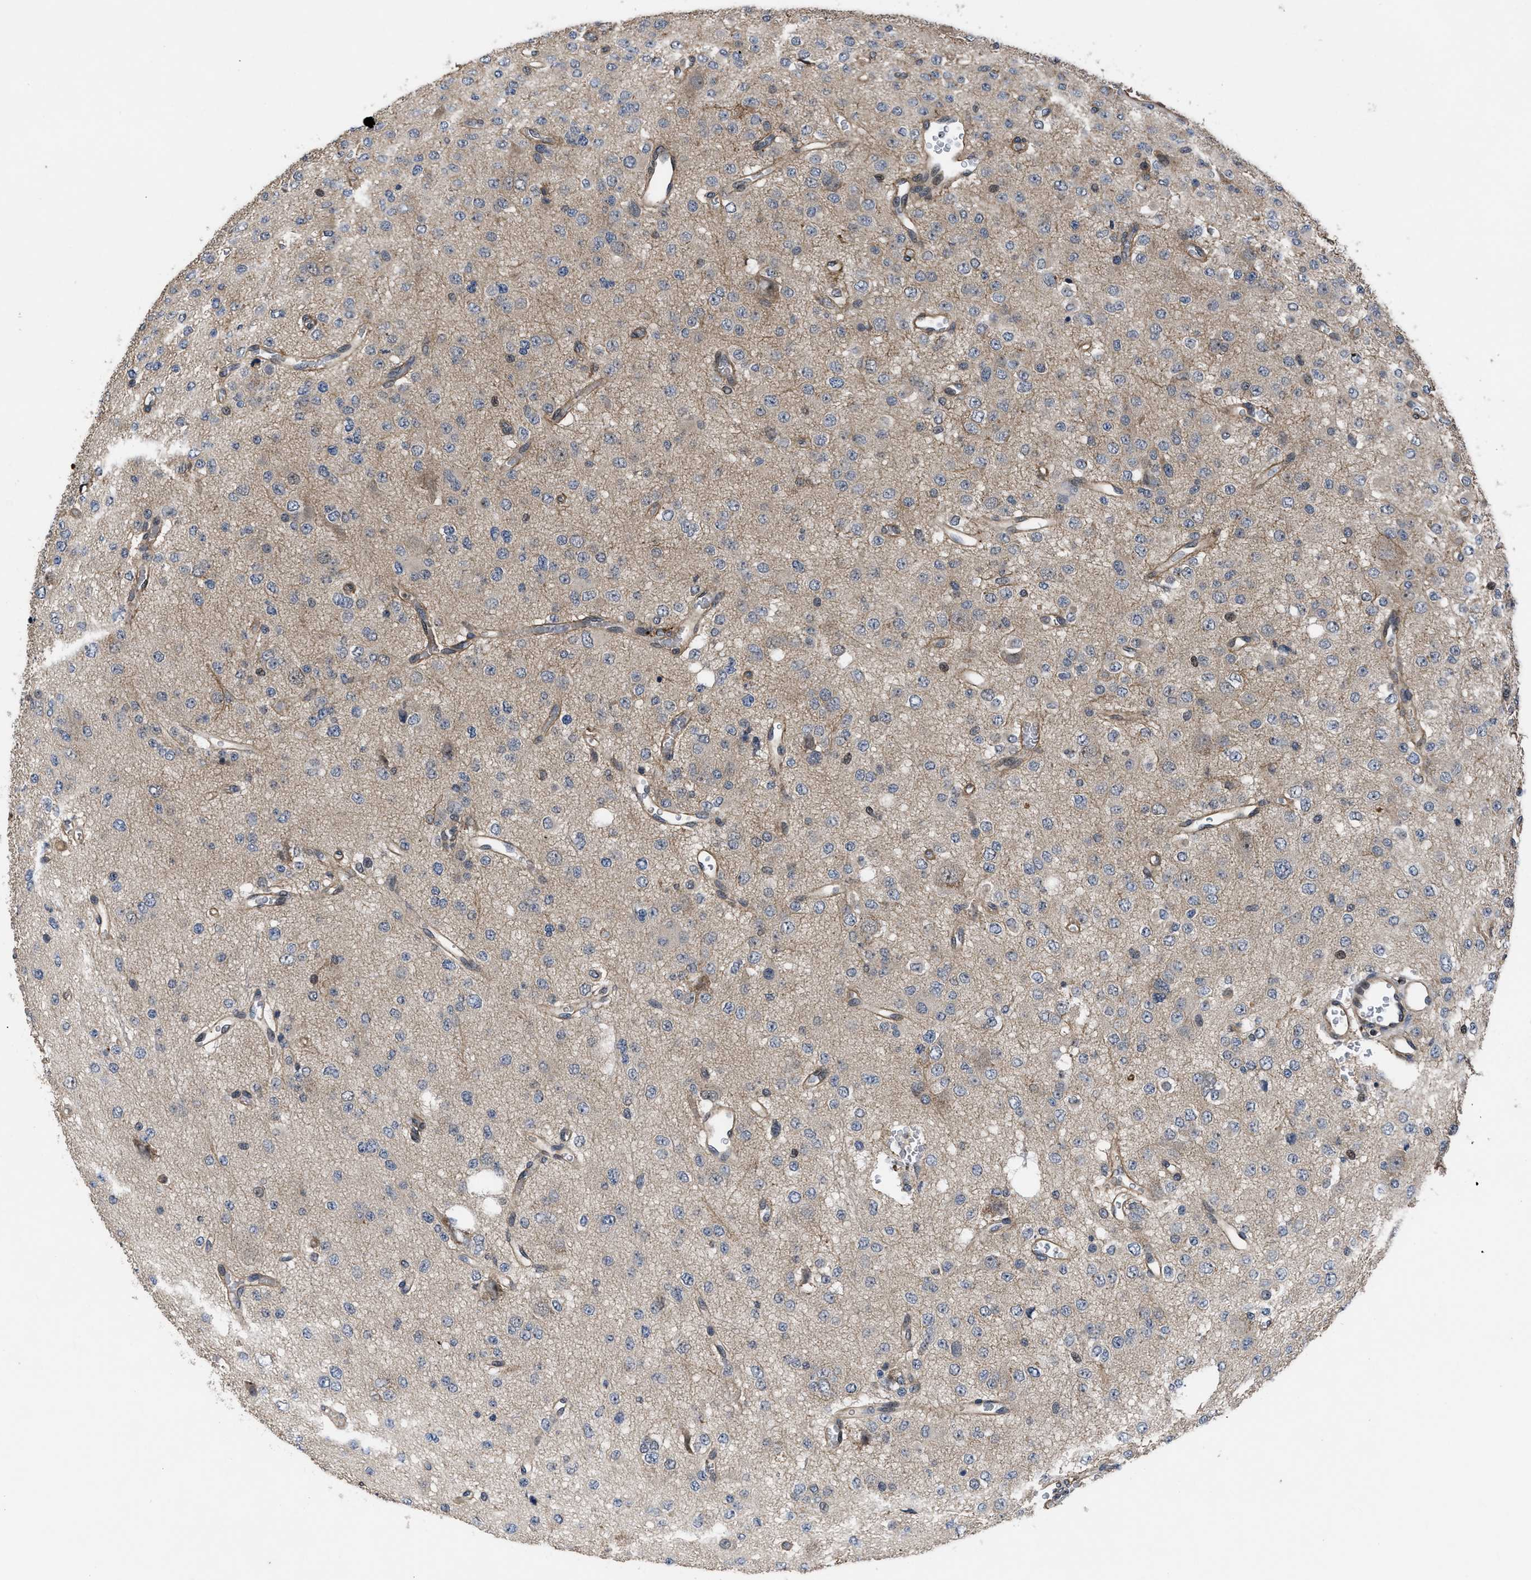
{"staining": {"intensity": "weak", "quantity": "<25%", "location": "cytoplasmic/membranous"}, "tissue": "glioma", "cell_type": "Tumor cells", "image_type": "cancer", "snomed": [{"axis": "morphology", "description": "Glioma, malignant, Low grade"}, {"axis": "topography", "description": "Brain"}], "caption": "High magnification brightfield microscopy of glioma stained with DAB (brown) and counterstained with hematoxylin (blue): tumor cells show no significant expression.", "gene": "DNAJC14", "patient": {"sex": "male", "age": 38}}